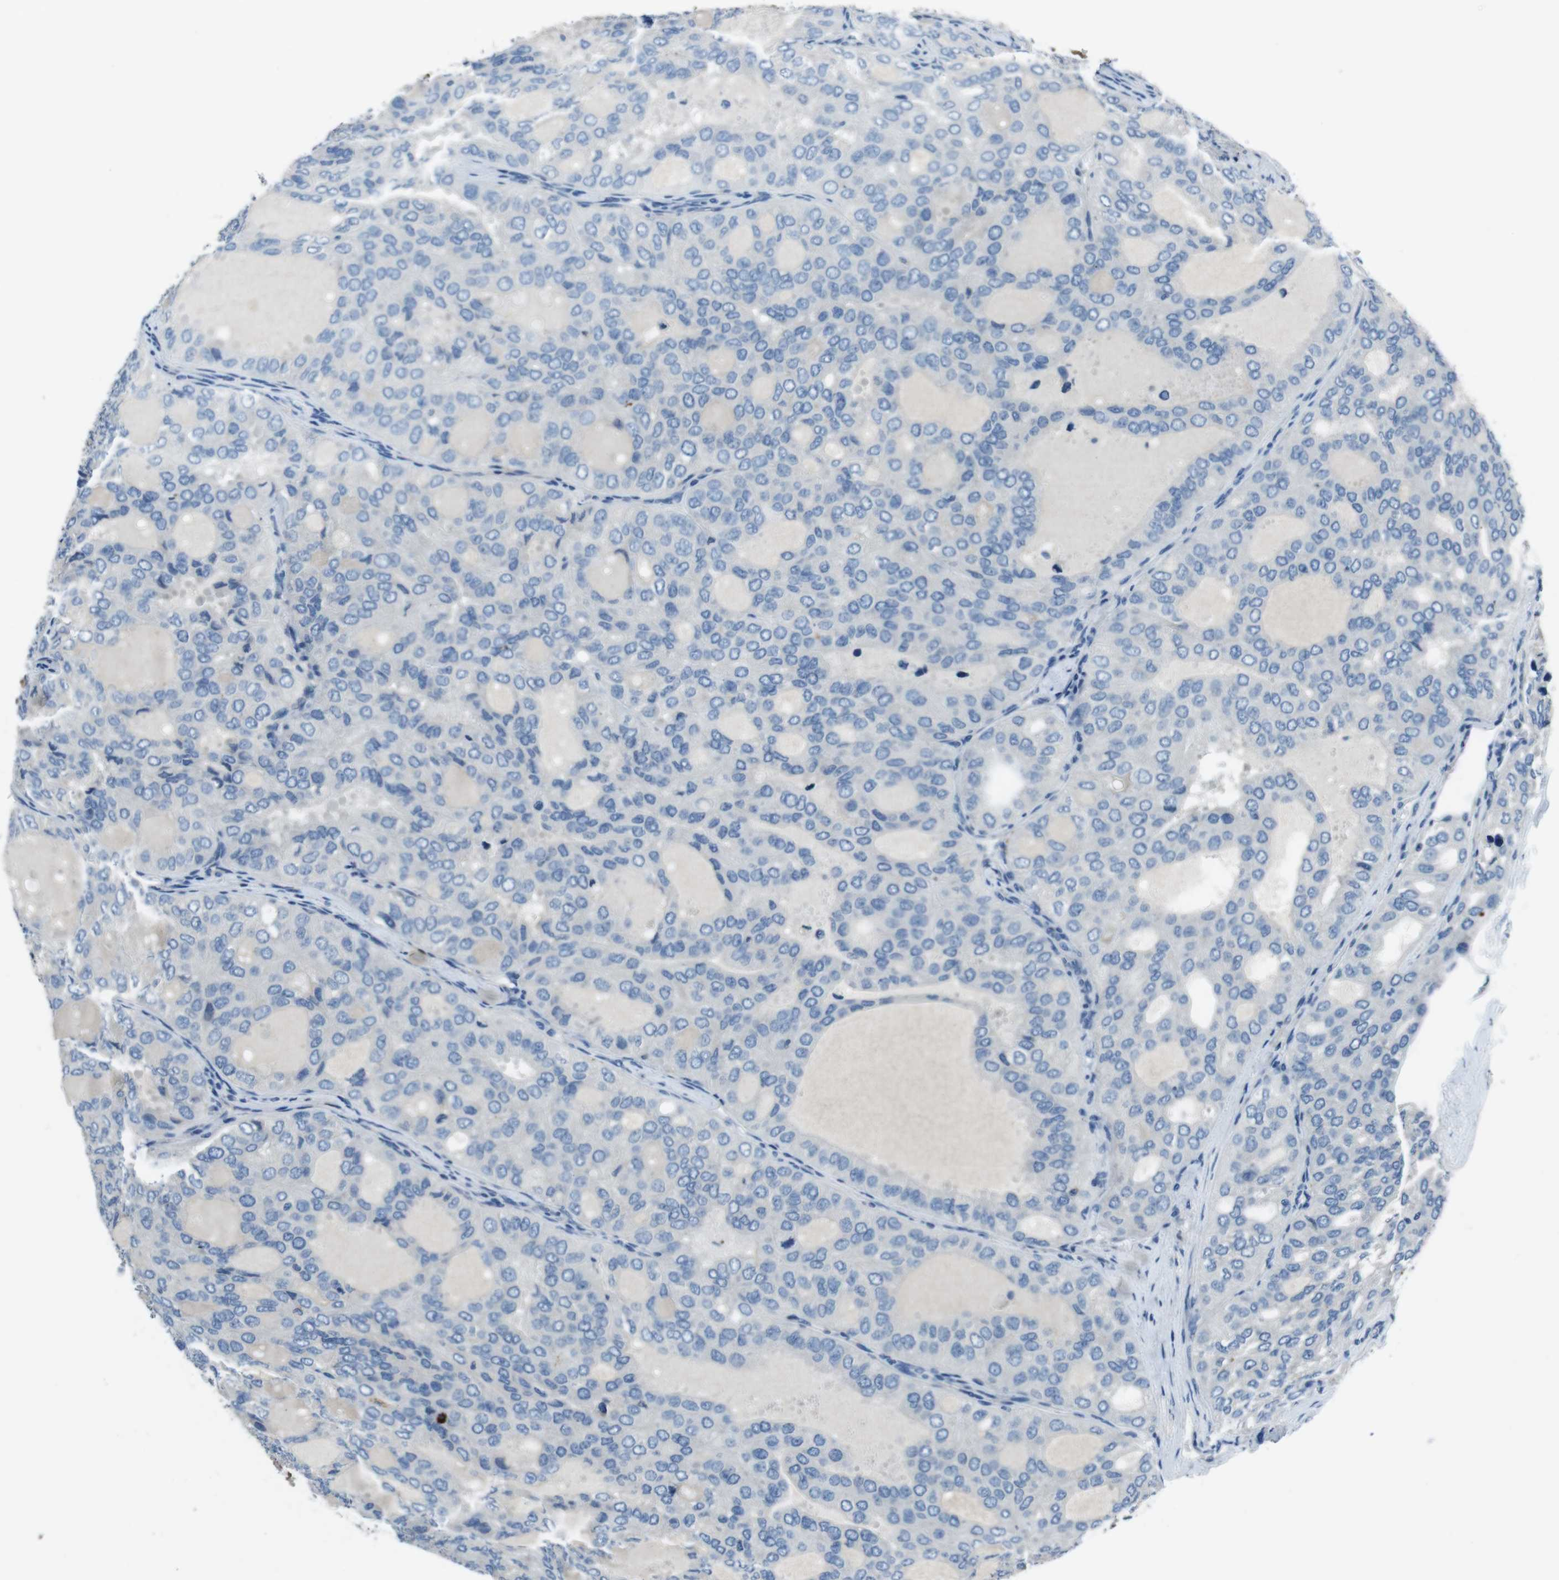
{"staining": {"intensity": "negative", "quantity": "none", "location": "none"}, "tissue": "thyroid cancer", "cell_type": "Tumor cells", "image_type": "cancer", "snomed": [{"axis": "morphology", "description": "Follicular adenoma carcinoma, NOS"}, {"axis": "topography", "description": "Thyroid gland"}], "caption": "Thyroid cancer (follicular adenoma carcinoma) was stained to show a protein in brown. There is no significant staining in tumor cells. (Stains: DAB IHC with hematoxylin counter stain, Microscopy: brightfield microscopy at high magnification).", "gene": "TULP3", "patient": {"sex": "male", "age": 75}}